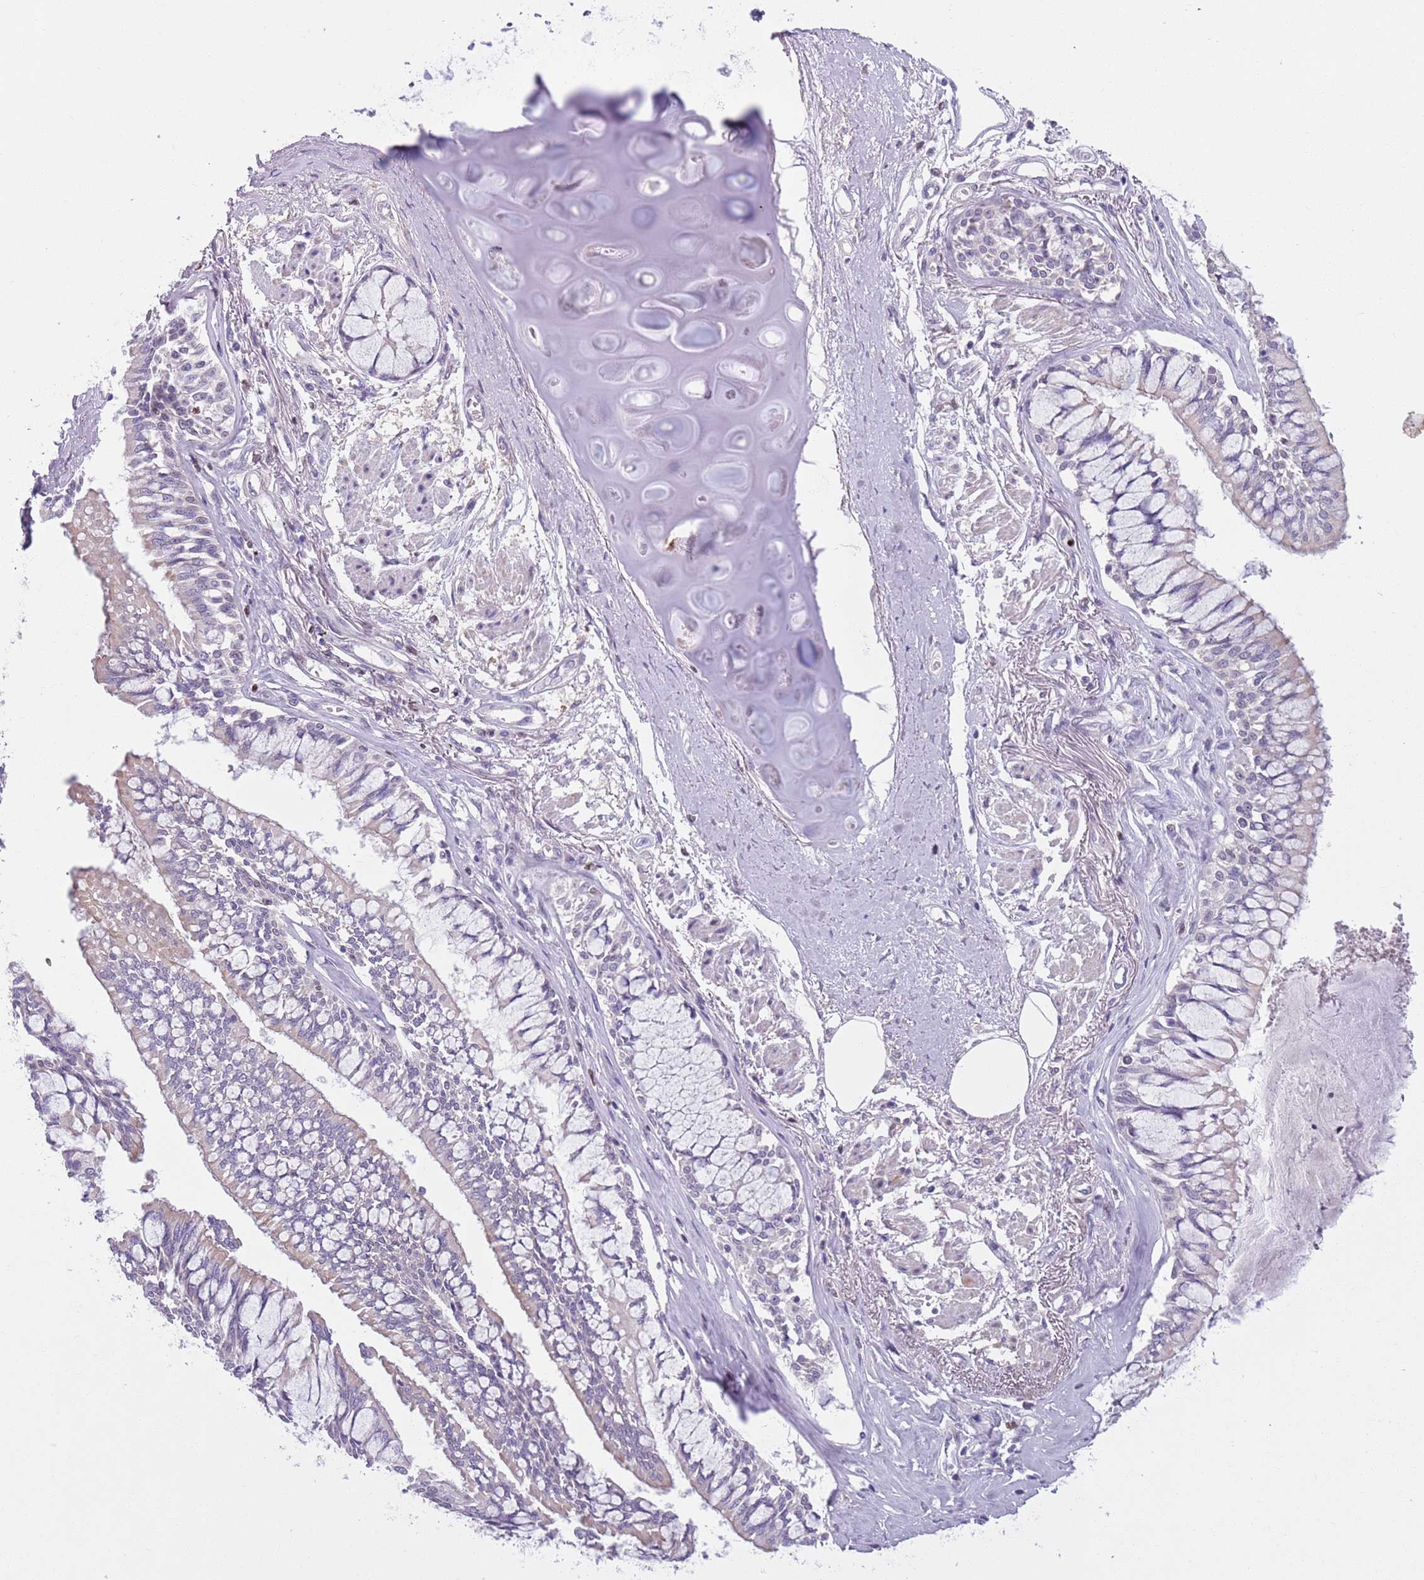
{"staining": {"intensity": "negative", "quantity": "none", "location": "none"}, "tissue": "lung cancer", "cell_type": "Tumor cells", "image_type": "cancer", "snomed": [{"axis": "morphology", "description": "Adenocarcinoma, NOS"}, {"axis": "topography", "description": "Lung"}], "caption": "This is an immunohistochemistry (IHC) image of human lung cancer. There is no staining in tumor cells.", "gene": "ADCY7", "patient": {"sex": "male", "age": 67}}